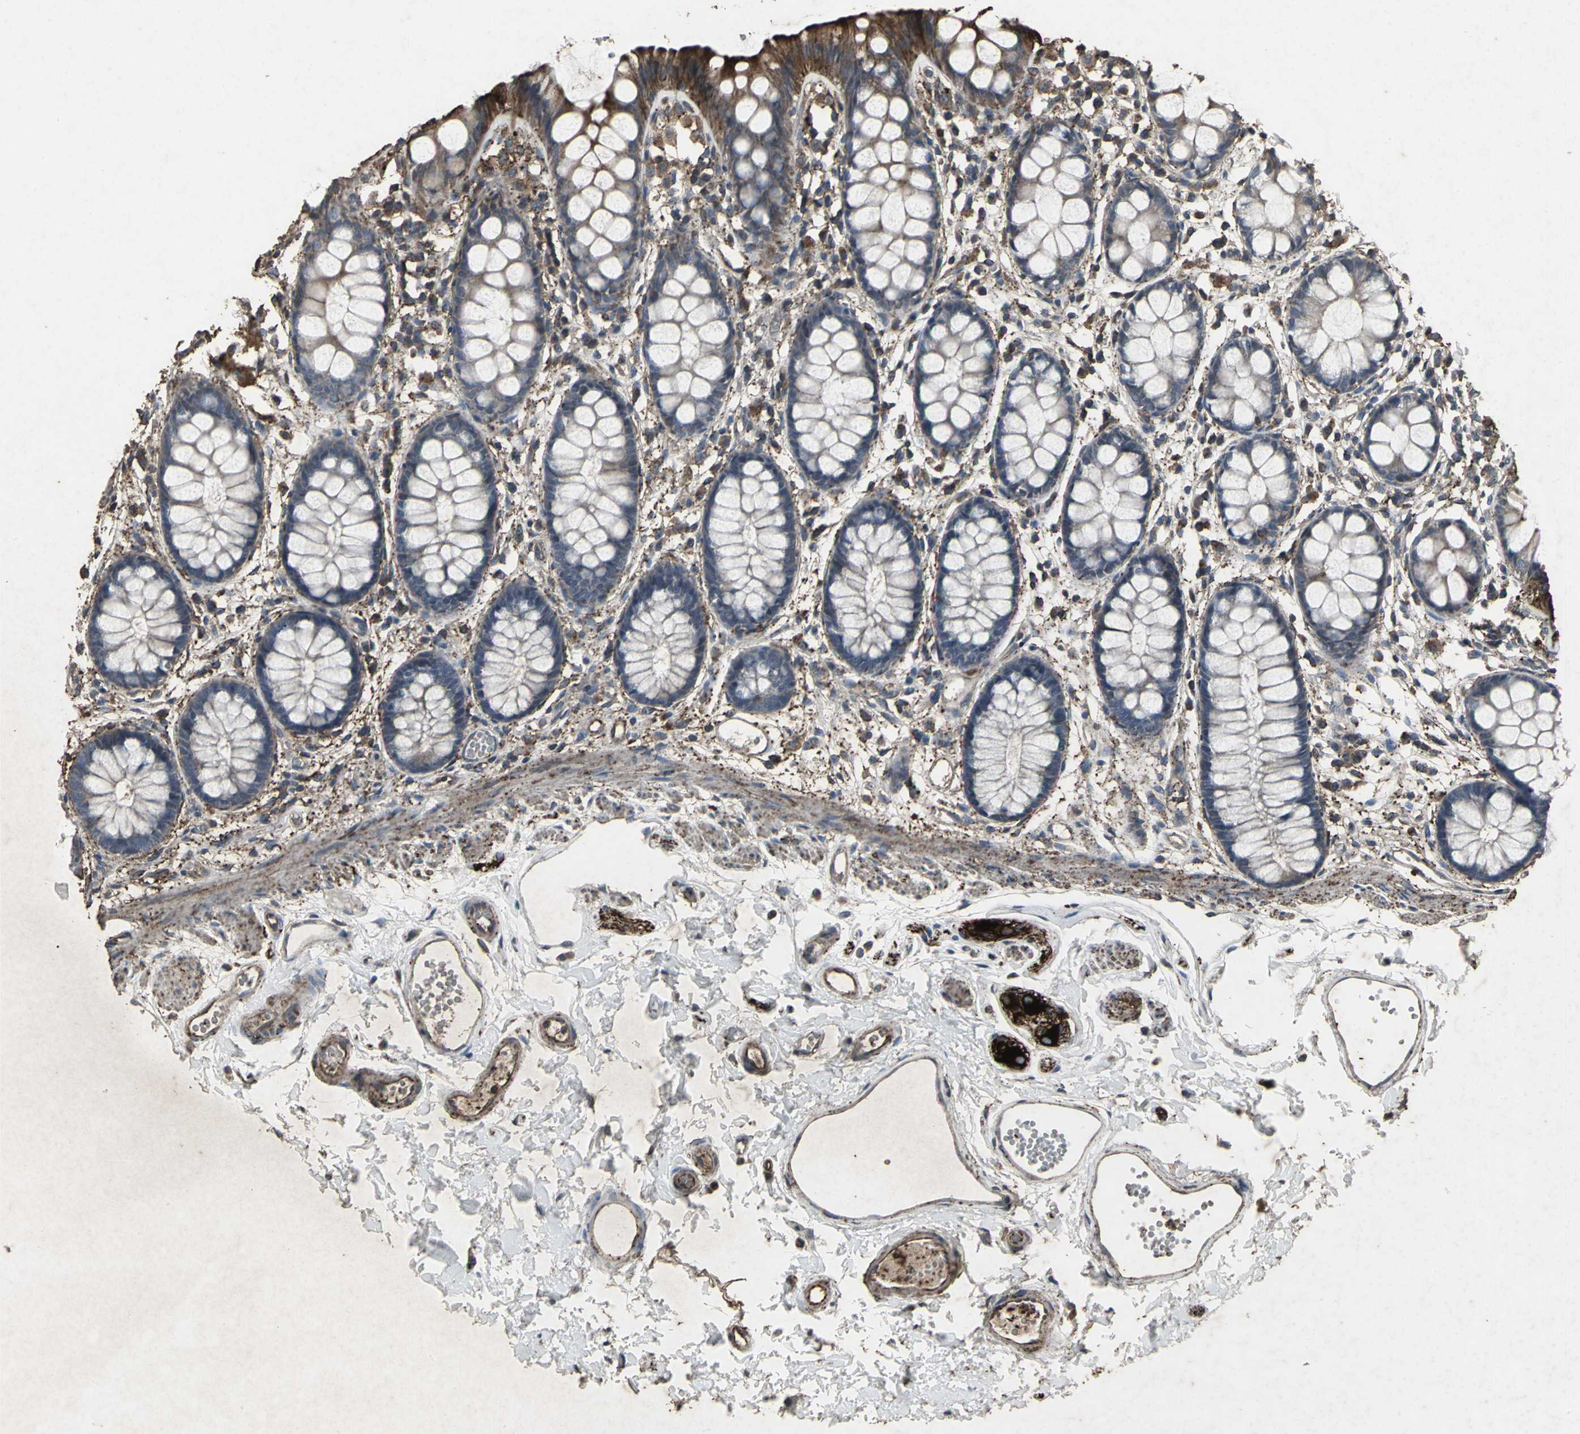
{"staining": {"intensity": "strong", "quantity": ">75%", "location": "cytoplasmic/membranous"}, "tissue": "rectum", "cell_type": "Glandular cells", "image_type": "normal", "snomed": [{"axis": "morphology", "description": "Normal tissue, NOS"}, {"axis": "topography", "description": "Rectum"}], "caption": "An image showing strong cytoplasmic/membranous expression in approximately >75% of glandular cells in unremarkable rectum, as visualized by brown immunohistochemical staining.", "gene": "CCR9", "patient": {"sex": "female", "age": 66}}